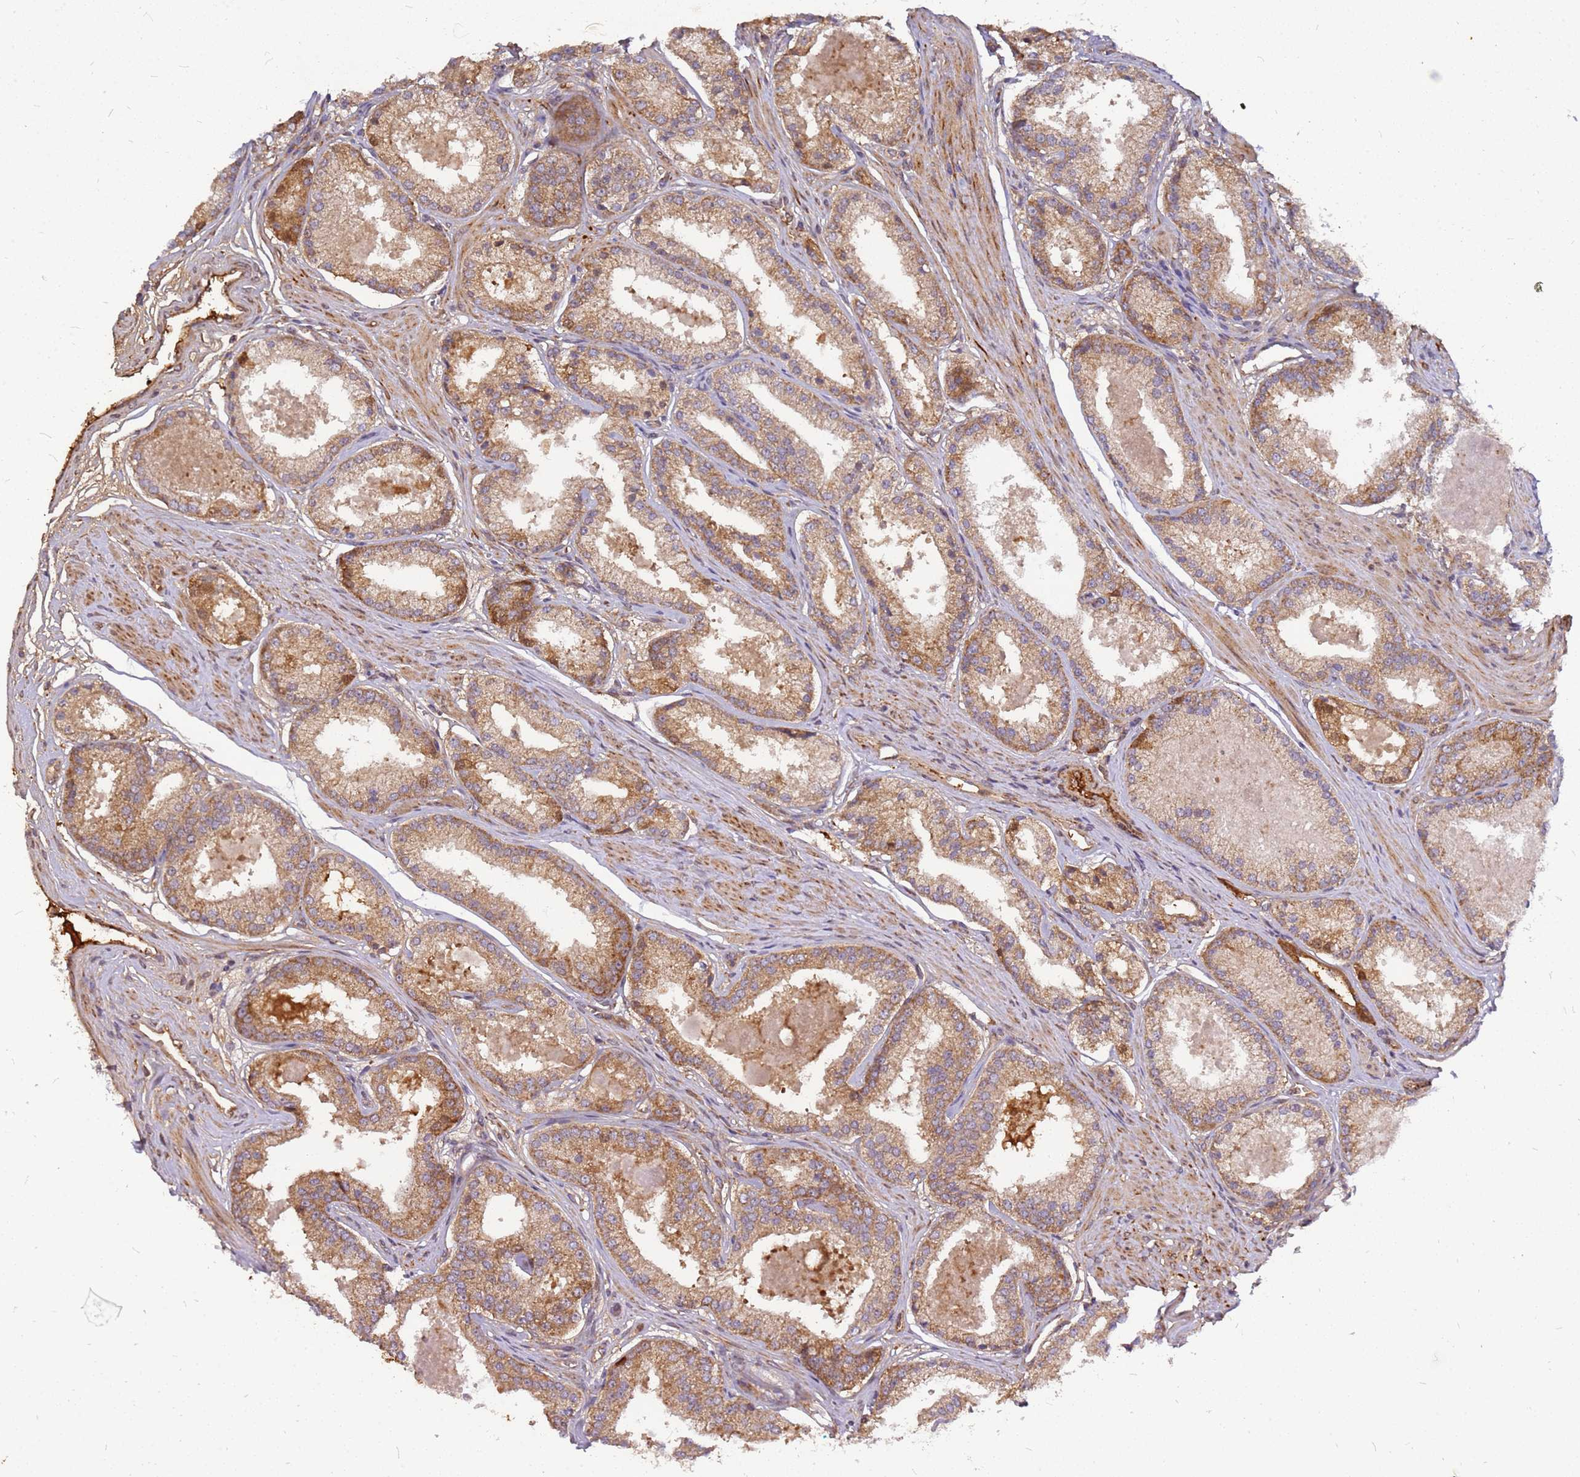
{"staining": {"intensity": "moderate", "quantity": ">75%", "location": "cytoplasmic/membranous"}, "tissue": "prostate cancer", "cell_type": "Tumor cells", "image_type": "cancer", "snomed": [{"axis": "morphology", "description": "Adenocarcinoma, Low grade"}, {"axis": "topography", "description": "Prostate"}], "caption": "Immunohistochemistry (DAB) staining of prostate cancer shows moderate cytoplasmic/membranous protein staining in approximately >75% of tumor cells.", "gene": "CCDC159", "patient": {"sex": "male", "age": 59}}